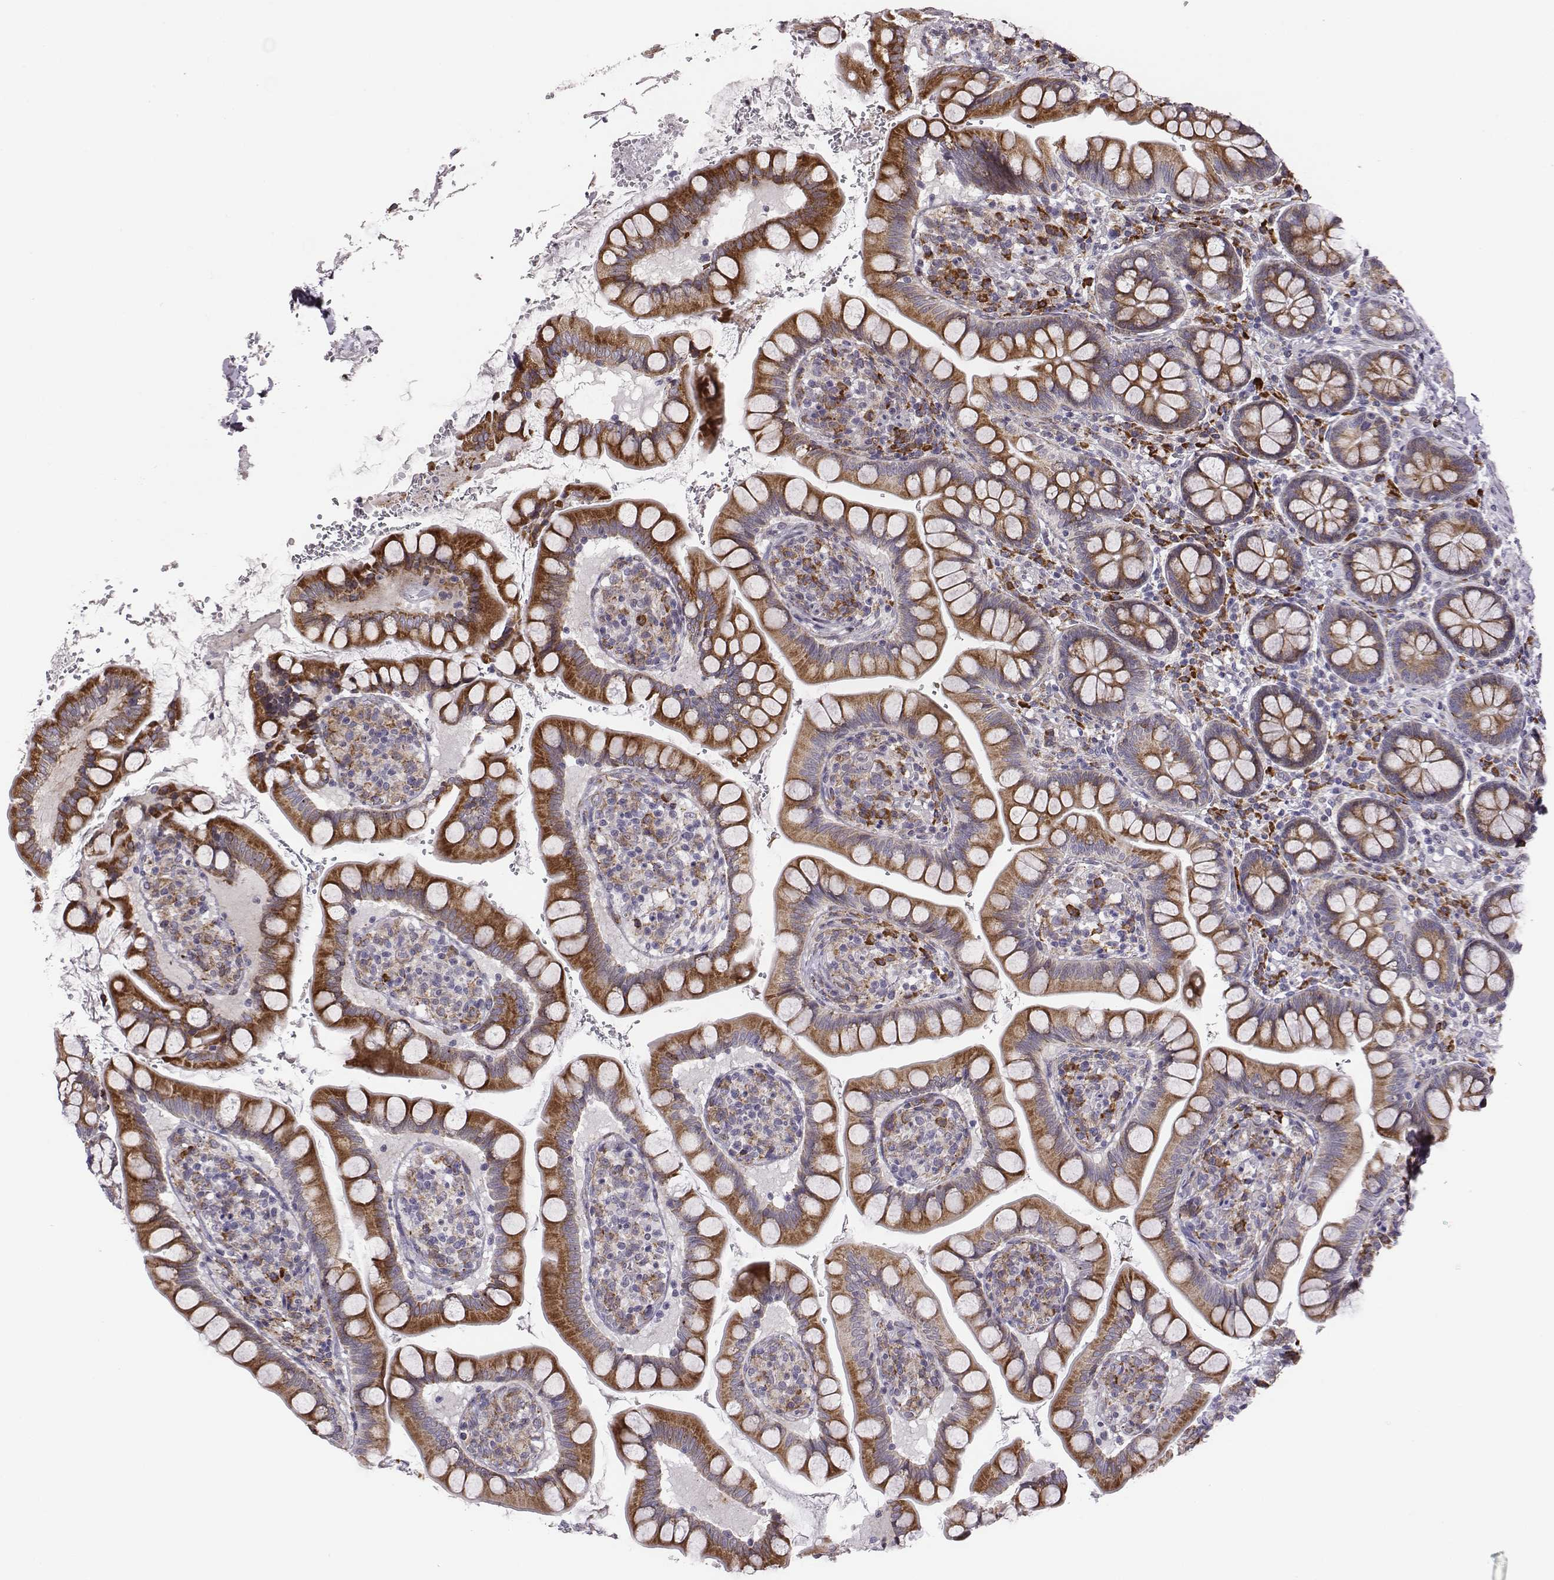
{"staining": {"intensity": "strong", "quantity": ">75%", "location": "cytoplasmic/membranous"}, "tissue": "small intestine", "cell_type": "Glandular cells", "image_type": "normal", "snomed": [{"axis": "morphology", "description": "Normal tissue, NOS"}, {"axis": "topography", "description": "Small intestine"}], "caption": "This micrograph displays normal small intestine stained with immunohistochemistry to label a protein in brown. The cytoplasmic/membranous of glandular cells show strong positivity for the protein. Nuclei are counter-stained blue.", "gene": "SELENOI", "patient": {"sex": "female", "age": 56}}